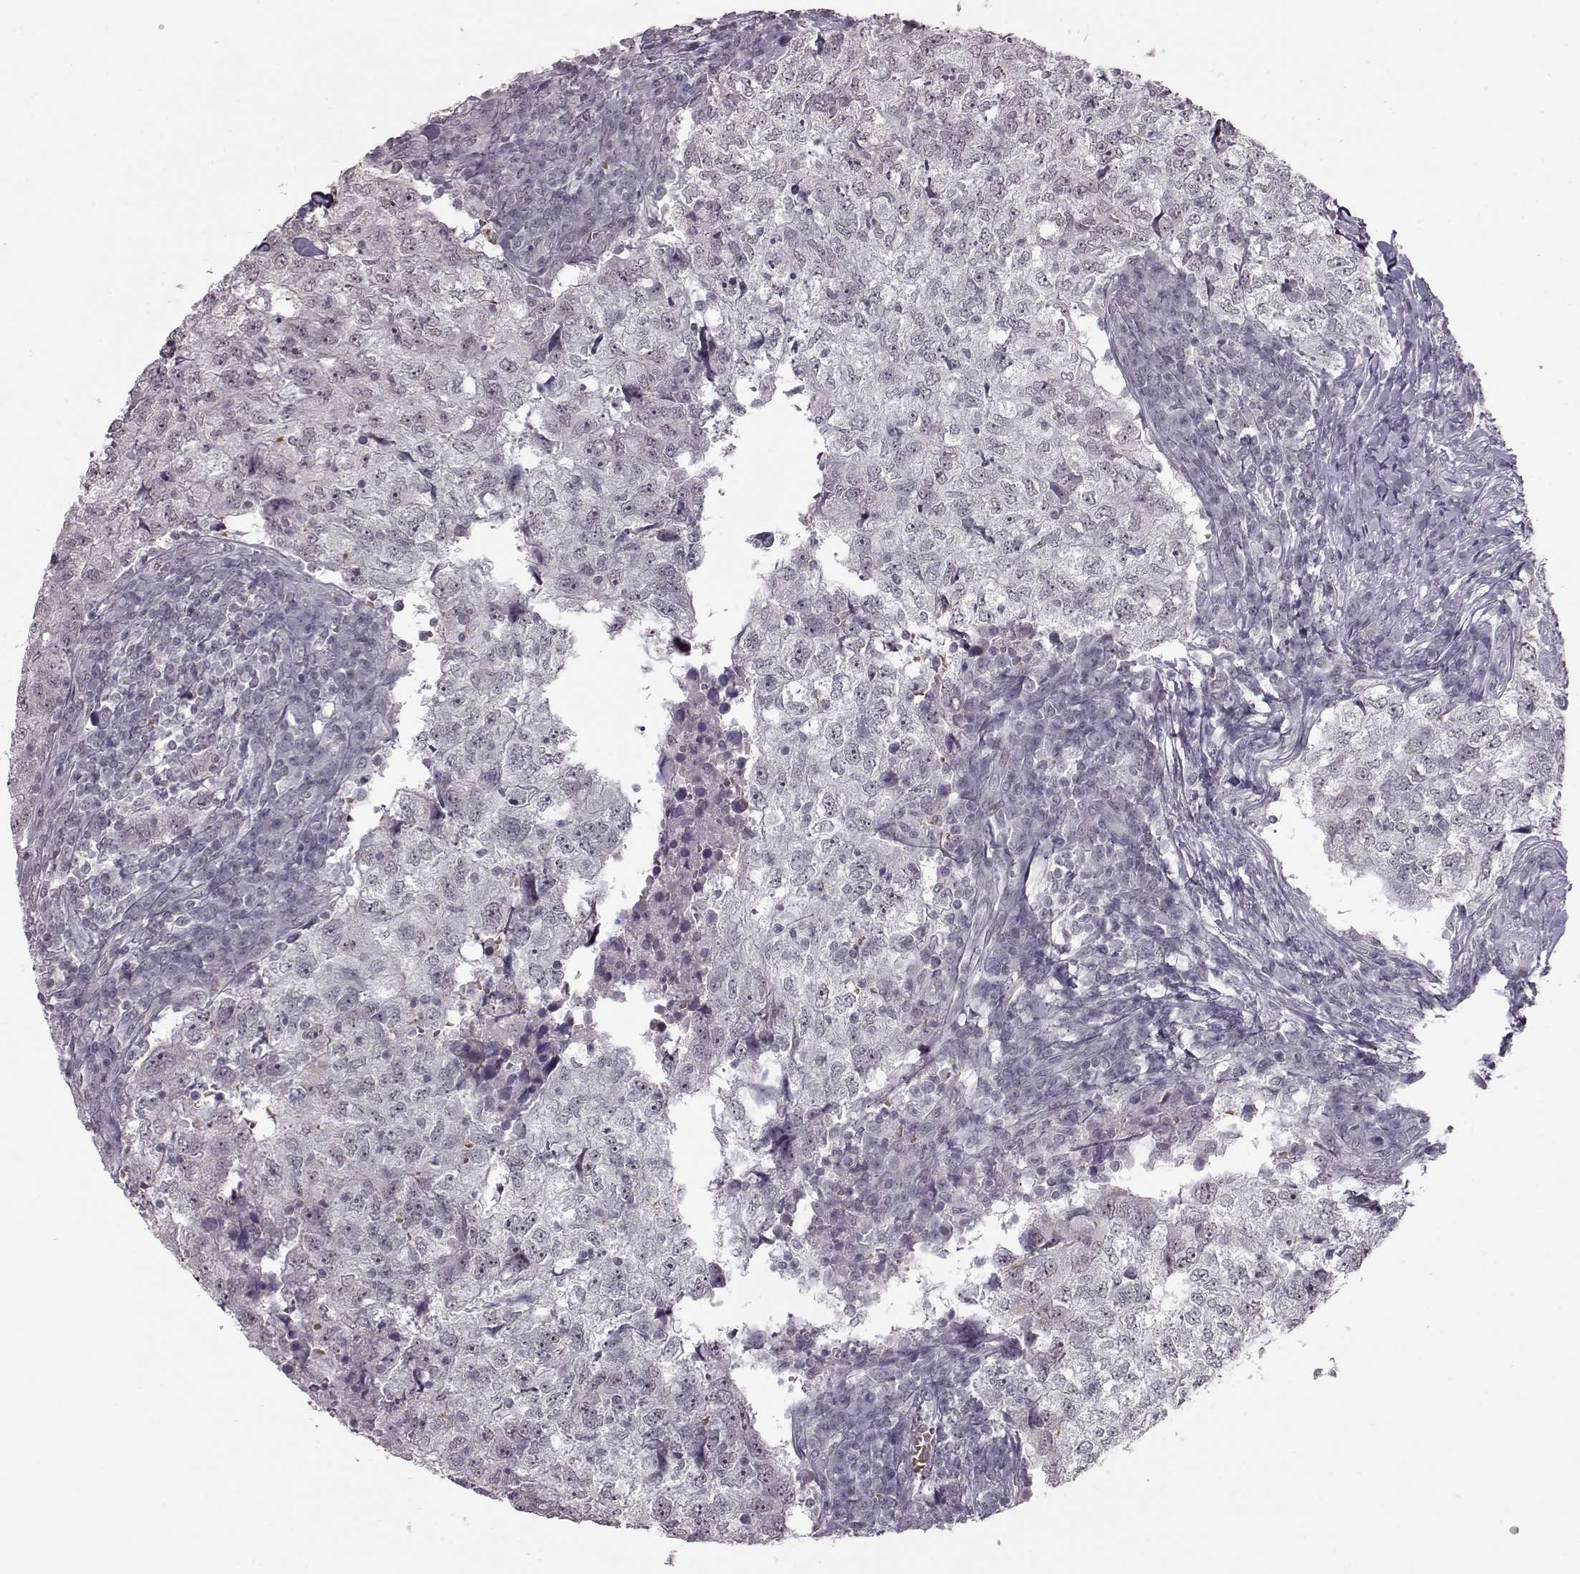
{"staining": {"intensity": "negative", "quantity": "none", "location": "none"}, "tissue": "breast cancer", "cell_type": "Tumor cells", "image_type": "cancer", "snomed": [{"axis": "morphology", "description": "Duct carcinoma"}, {"axis": "topography", "description": "Breast"}], "caption": "This is a histopathology image of immunohistochemistry (IHC) staining of breast intraductal carcinoma, which shows no staining in tumor cells.", "gene": "PCP4", "patient": {"sex": "female", "age": 30}}